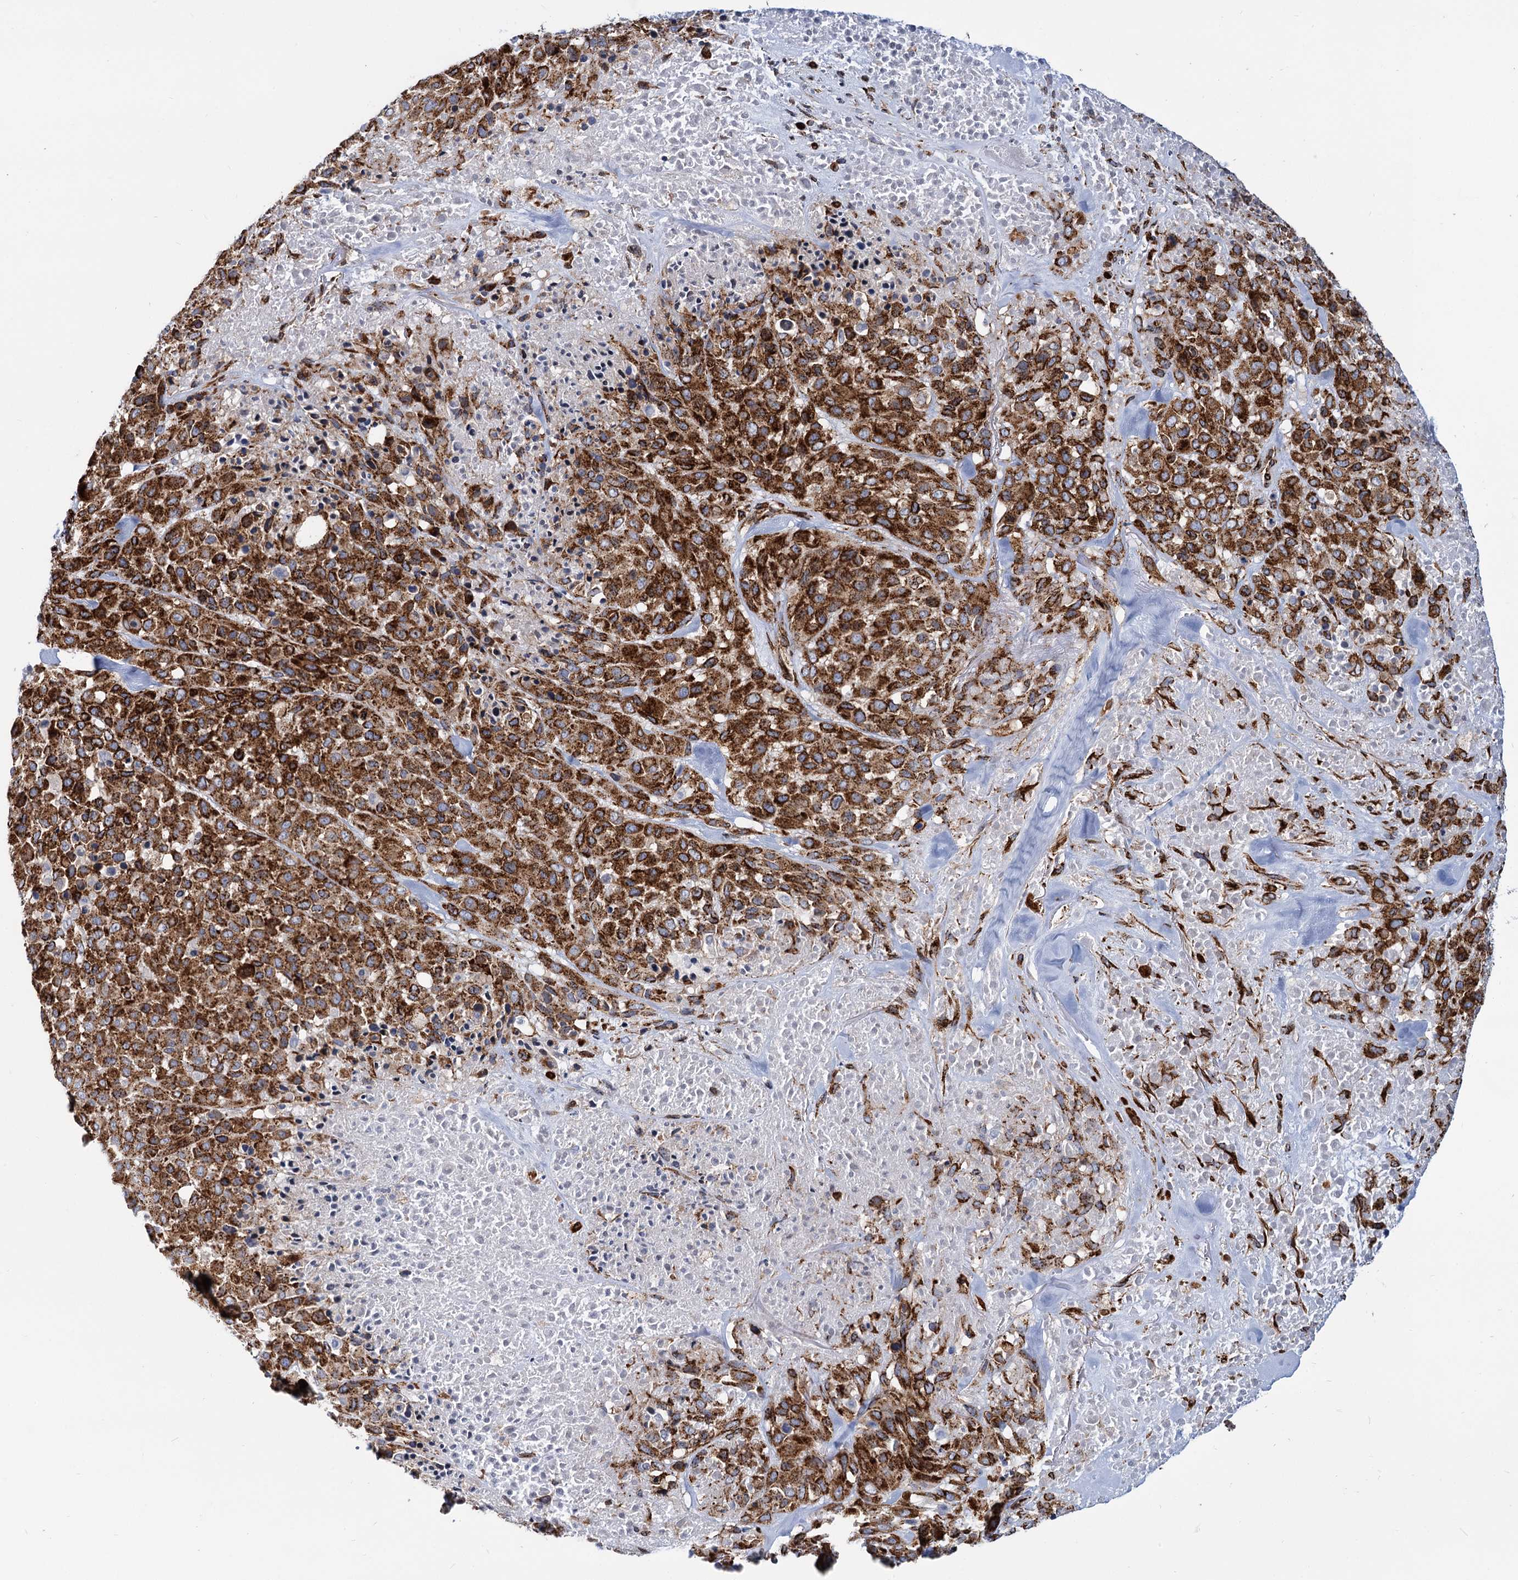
{"staining": {"intensity": "strong", "quantity": ">75%", "location": "cytoplasmic/membranous"}, "tissue": "melanoma", "cell_type": "Tumor cells", "image_type": "cancer", "snomed": [{"axis": "morphology", "description": "Malignant melanoma, Metastatic site"}, {"axis": "topography", "description": "Skin"}], "caption": "Melanoma stained for a protein exhibits strong cytoplasmic/membranous positivity in tumor cells.", "gene": "SUPT20H", "patient": {"sex": "female", "age": 81}}